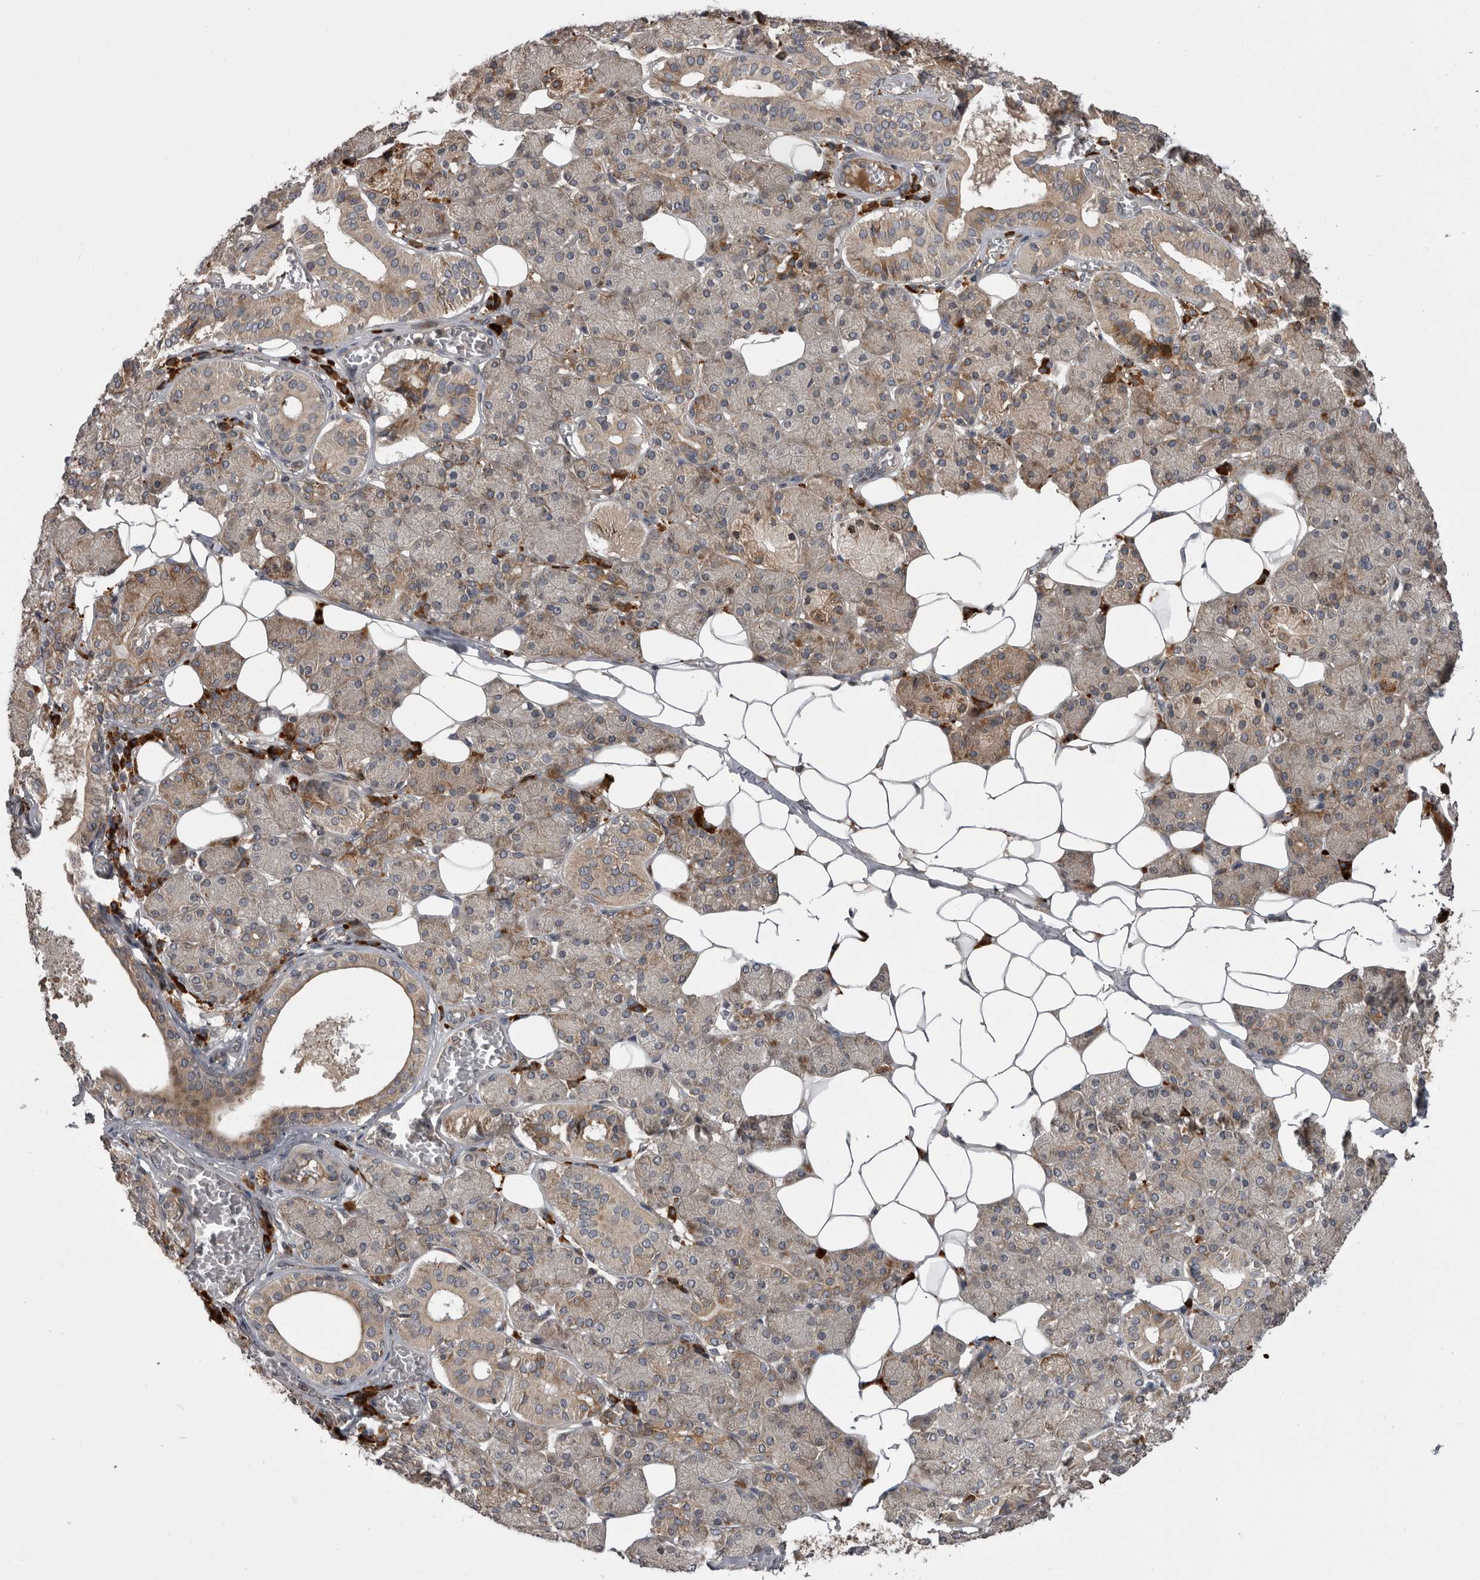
{"staining": {"intensity": "moderate", "quantity": "25%-75%", "location": "cytoplasmic/membranous"}, "tissue": "salivary gland", "cell_type": "Glandular cells", "image_type": "normal", "snomed": [{"axis": "morphology", "description": "Normal tissue, NOS"}, {"axis": "topography", "description": "Salivary gland"}], "caption": "About 25%-75% of glandular cells in normal salivary gland show moderate cytoplasmic/membranous protein staining as visualized by brown immunohistochemical staining.", "gene": "RAB3GAP2", "patient": {"sex": "female", "age": 33}}